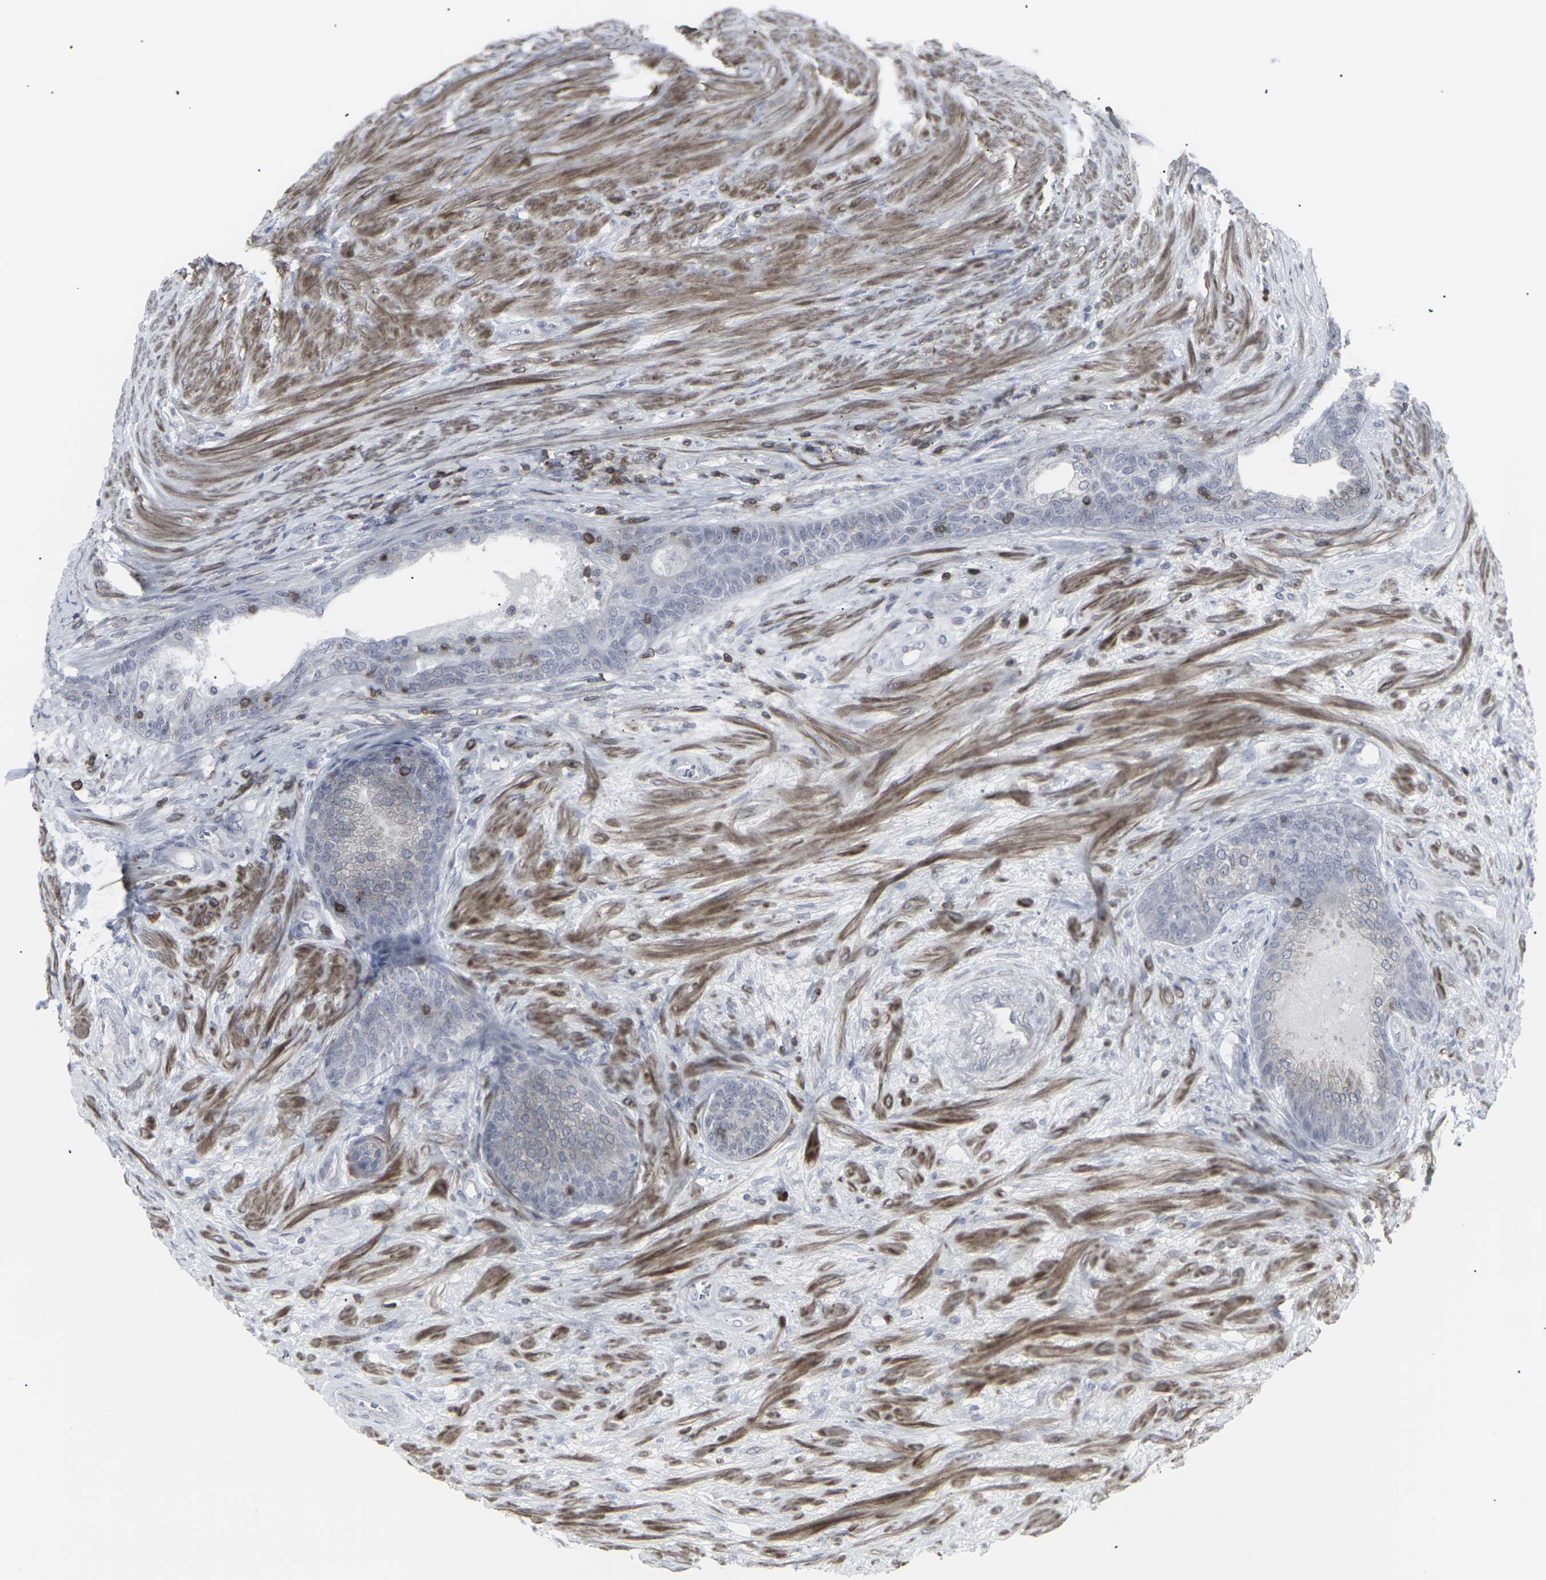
{"staining": {"intensity": "weak", "quantity": "<25%", "location": "cytoplasmic/membranous"}, "tissue": "prostate", "cell_type": "Glandular cells", "image_type": "normal", "snomed": [{"axis": "morphology", "description": "Normal tissue, NOS"}, {"axis": "topography", "description": "Prostate"}], "caption": "High magnification brightfield microscopy of unremarkable prostate stained with DAB (brown) and counterstained with hematoxylin (blue): glandular cells show no significant expression.", "gene": "APOBEC2", "patient": {"sex": "male", "age": 76}}